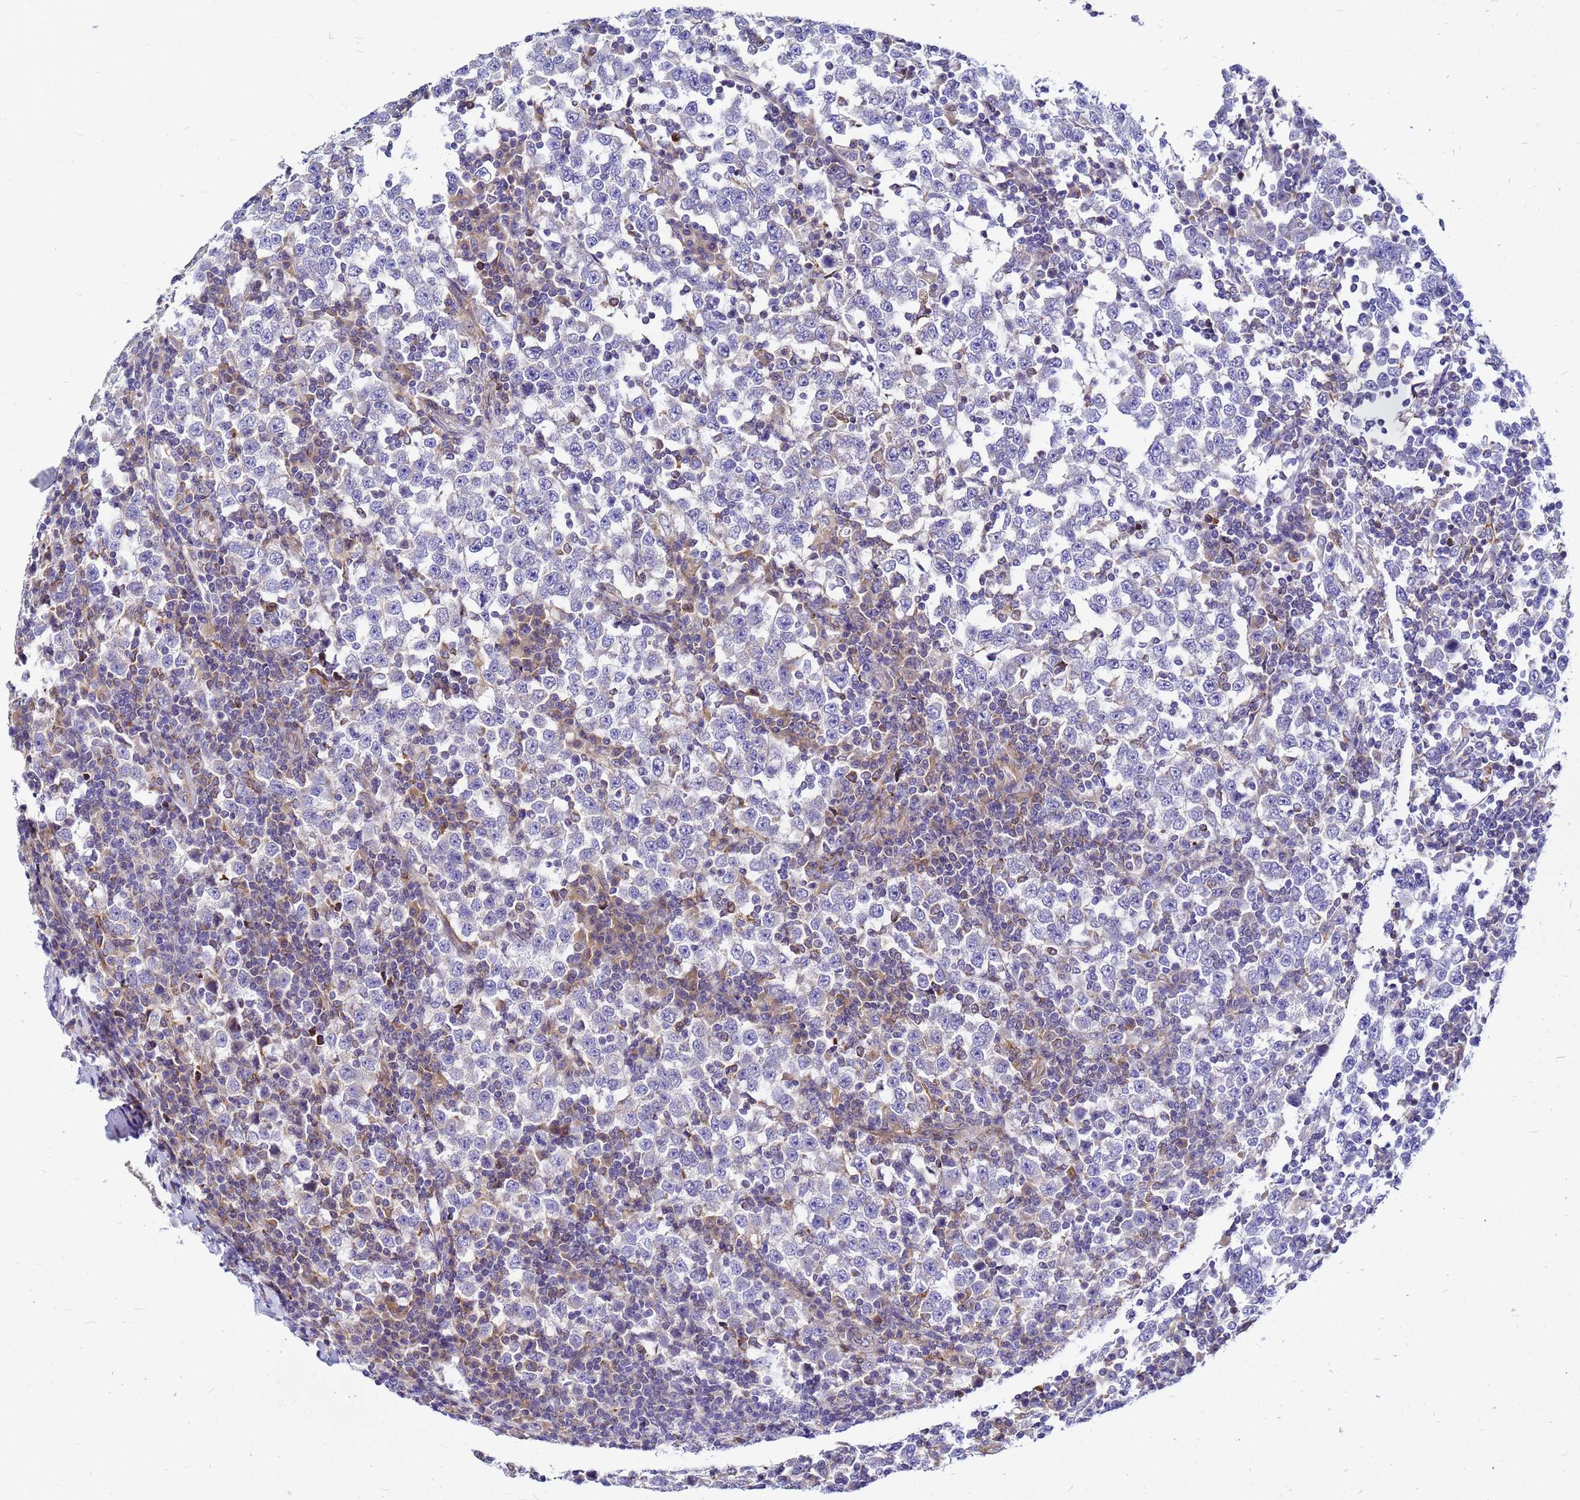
{"staining": {"intensity": "negative", "quantity": "none", "location": "none"}, "tissue": "testis cancer", "cell_type": "Tumor cells", "image_type": "cancer", "snomed": [{"axis": "morphology", "description": "Seminoma, NOS"}, {"axis": "topography", "description": "Testis"}], "caption": "High magnification brightfield microscopy of testis seminoma stained with DAB (3,3'-diaminobenzidine) (brown) and counterstained with hematoxylin (blue): tumor cells show no significant positivity. (DAB (3,3'-diaminobenzidine) immunohistochemistry (IHC), high magnification).", "gene": "FHIP1A", "patient": {"sex": "male", "age": 65}}